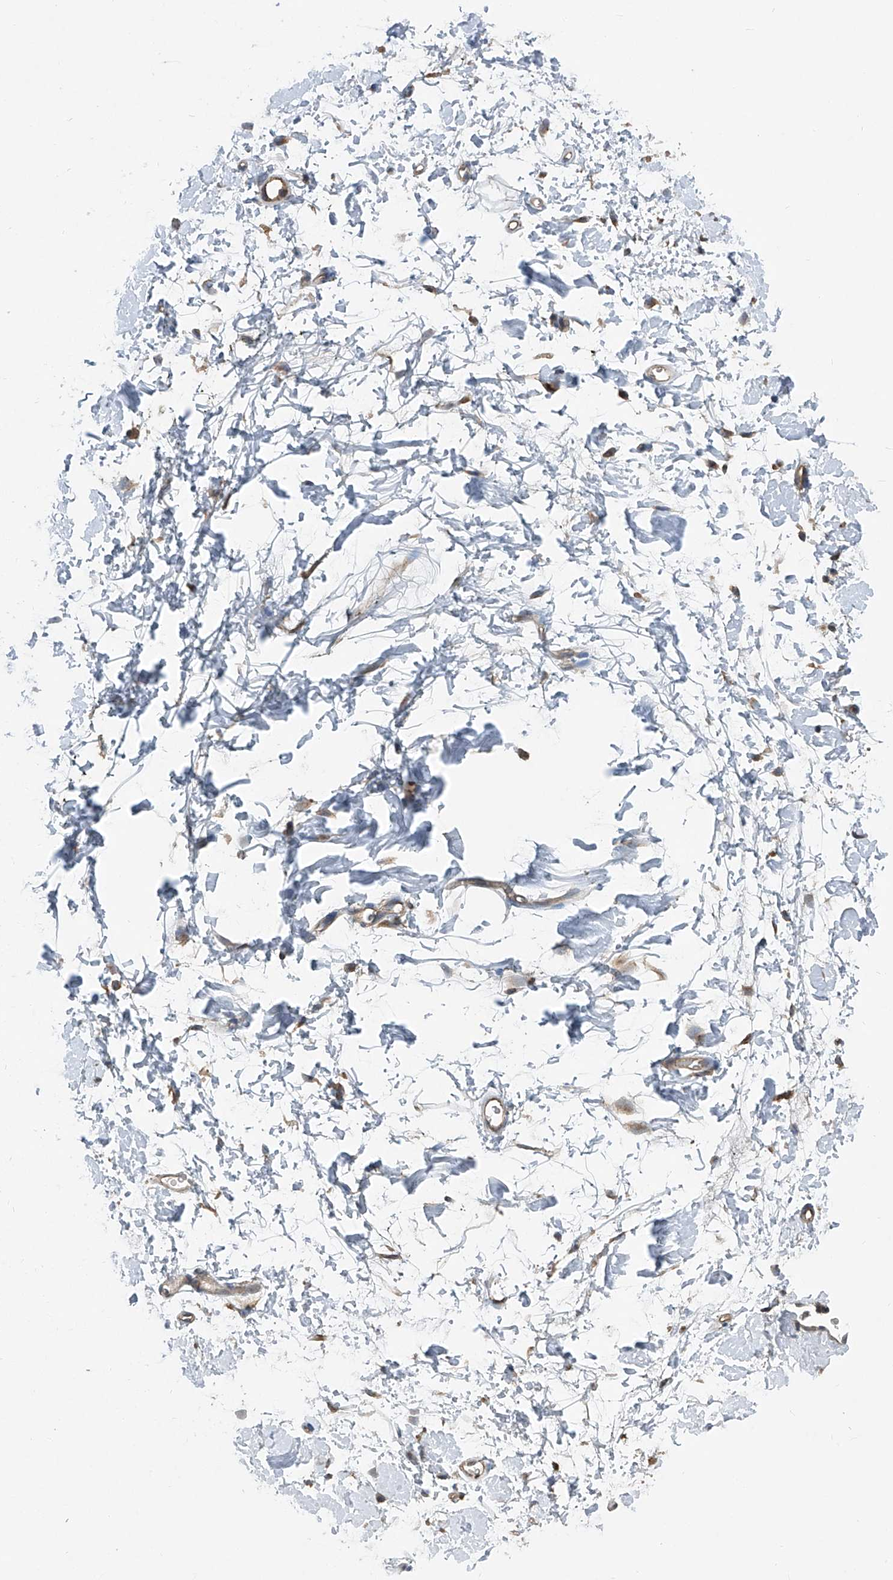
{"staining": {"intensity": "negative", "quantity": "none", "location": "none"}, "tissue": "soft tissue", "cell_type": "Chondrocytes", "image_type": "normal", "snomed": [{"axis": "morphology", "description": "Normal tissue, NOS"}, {"axis": "morphology", "description": "Adenocarcinoma, NOS"}, {"axis": "topography", "description": "Pancreas"}, {"axis": "topography", "description": "Peripheral nerve tissue"}], "caption": "Immunohistochemistry photomicrograph of normal human soft tissue stained for a protein (brown), which displays no positivity in chondrocytes.", "gene": "TRIM38", "patient": {"sex": "male", "age": 59}}